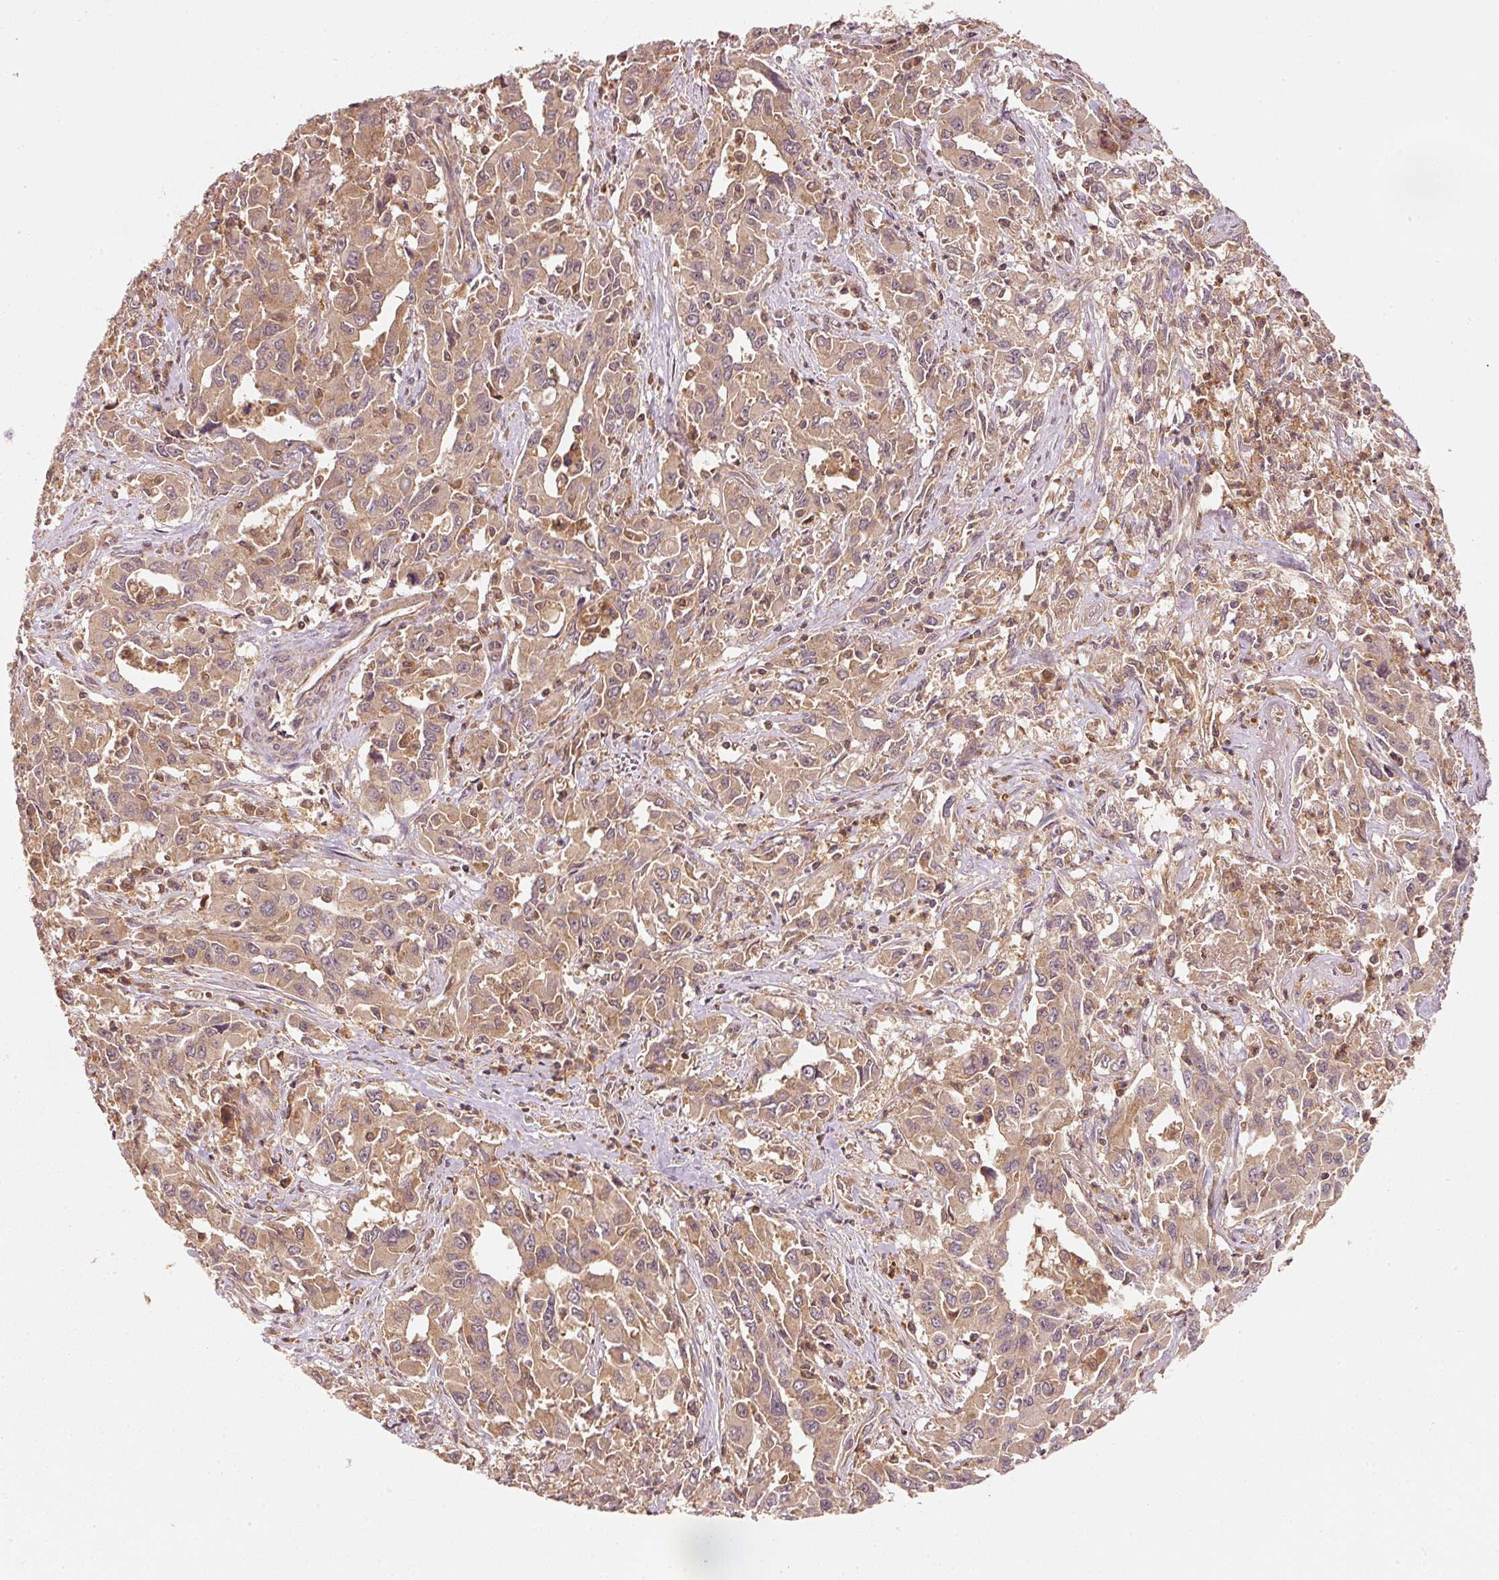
{"staining": {"intensity": "moderate", "quantity": ">75%", "location": "cytoplasmic/membranous"}, "tissue": "liver cancer", "cell_type": "Tumor cells", "image_type": "cancer", "snomed": [{"axis": "morphology", "description": "Carcinoma, Hepatocellular, NOS"}, {"axis": "topography", "description": "Liver"}], "caption": "Moderate cytoplasmic/membranous staining for a protein is appreciated in approximately >75% of tumor cells of liver cancer (hepatocellular carcinoma) using IHC.", "gene": "RRAS2", "patient": {"sex": "male", "age": 63}}